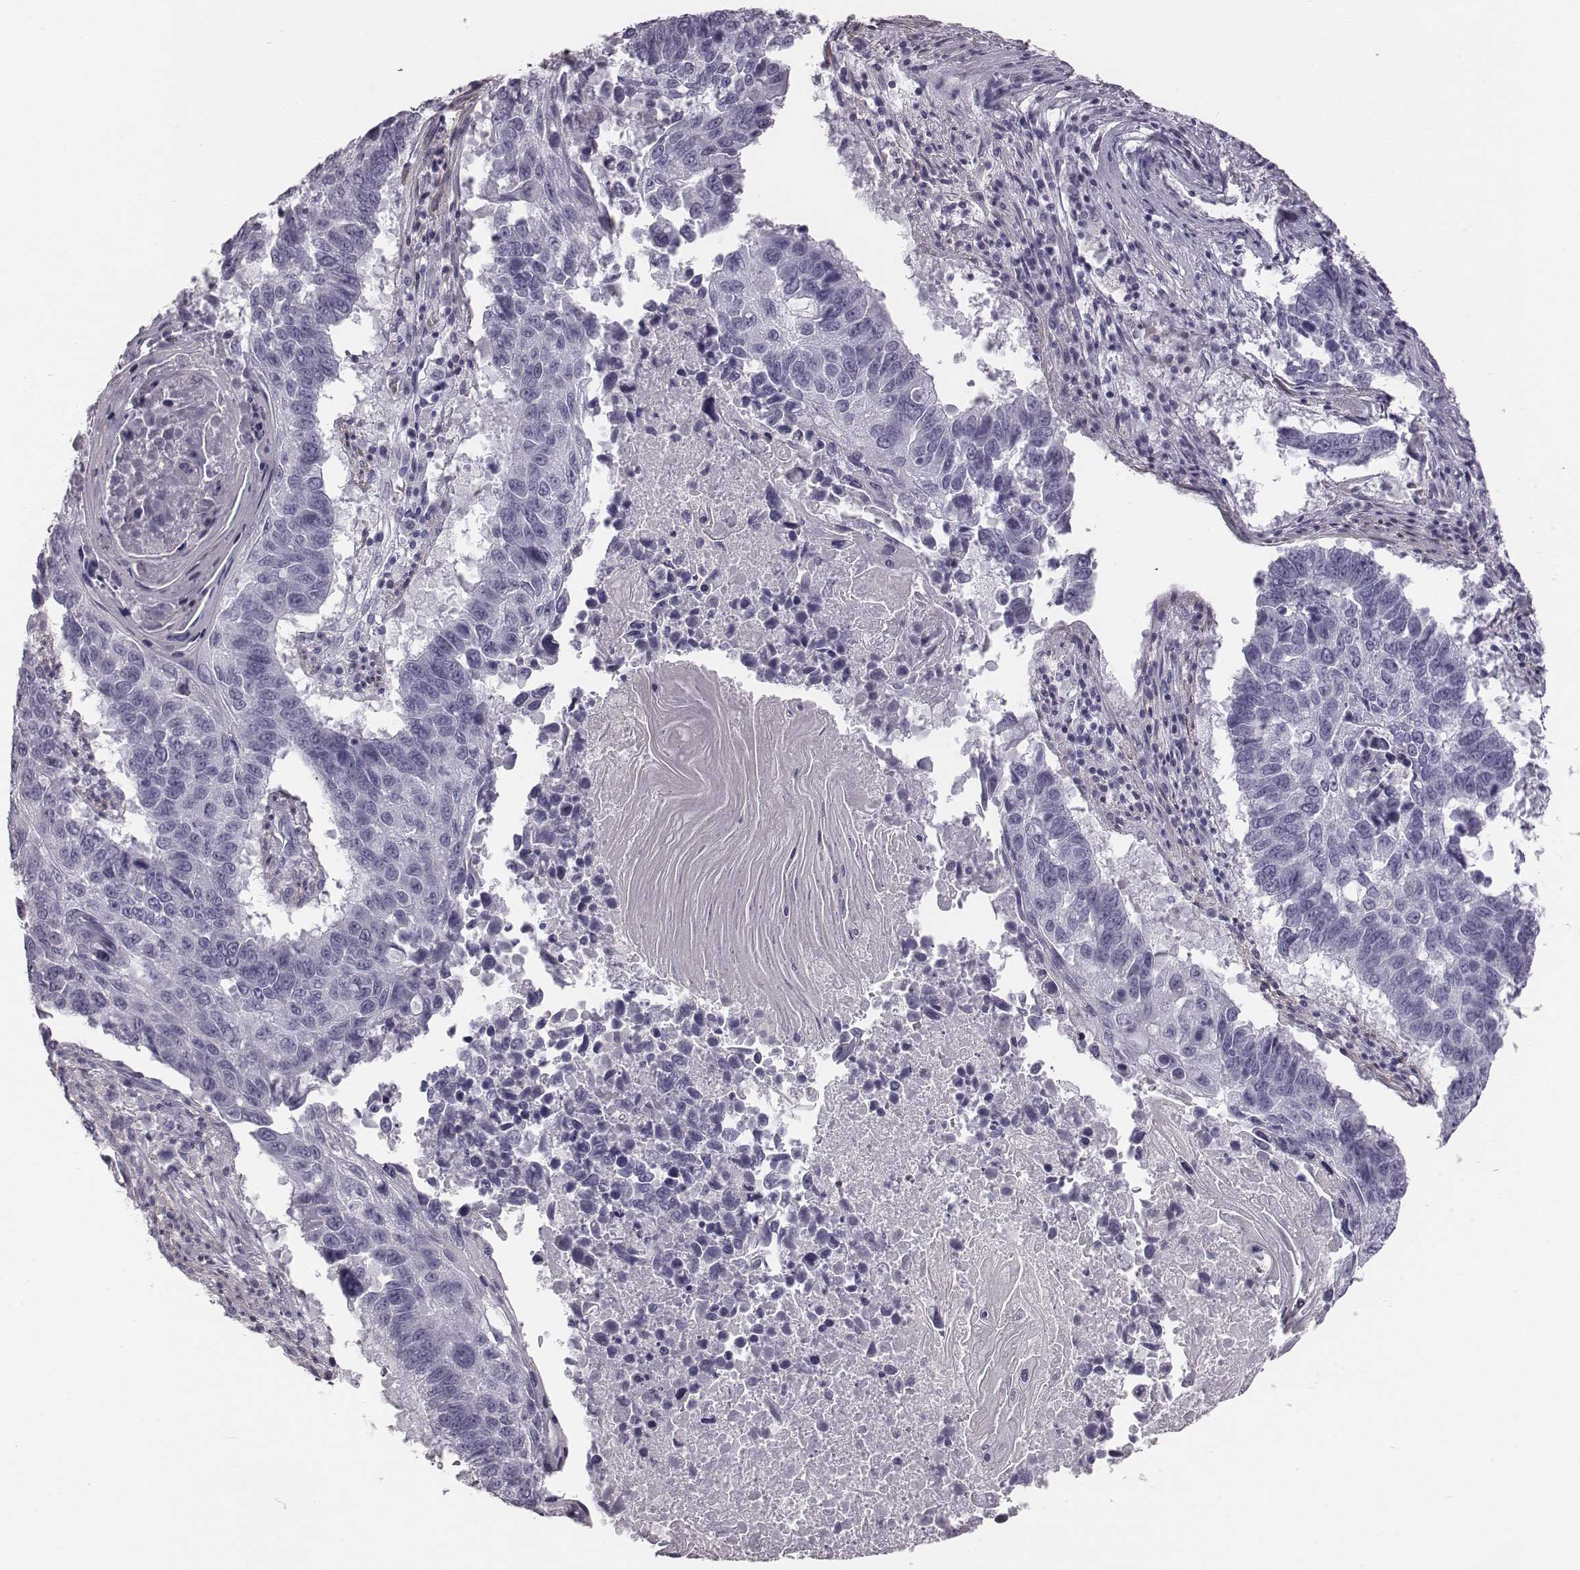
{"staining": {"intensity": "negative", "quantity": "none", "location": "none"}, "tissue": "lung cancer", "cell_type": "Tumor cells", "image_type": "cancer", "snomed": [{"axis": "morphology", "description": "Squamous cell carcinoma, NOS"}, {"axis": "topography", "description": "Lung"}], "caption": "An image of human lung cancer is negative for staining in tumor cells. (DAB immunohistochemistry (IHC) visualized using brightfield microscopy, high magnification).", "gene": "CRISP1", "patient": {"sex": "male", "age": 73}}